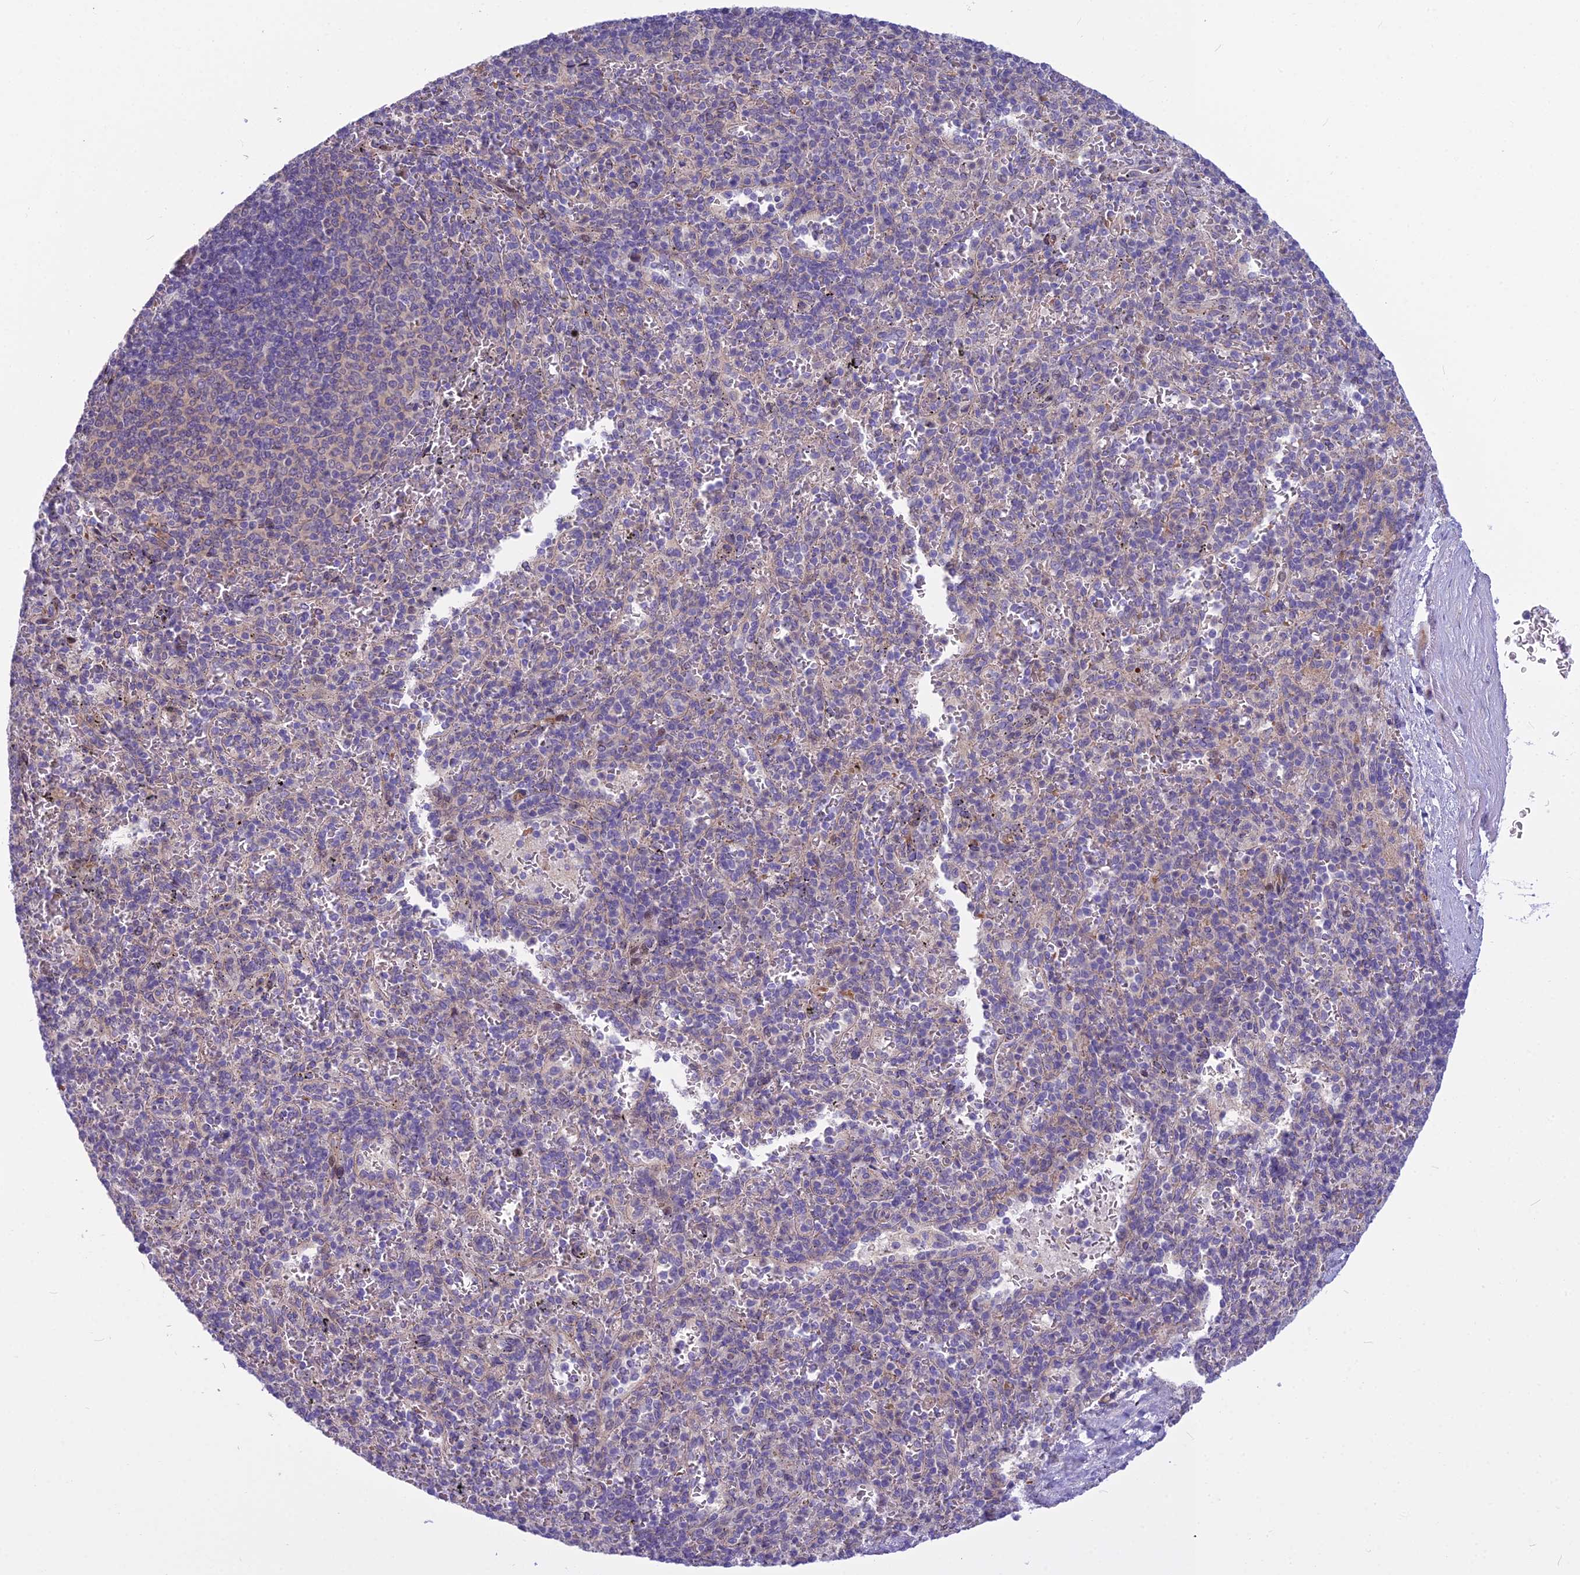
{"staining": {"intensity": "negative", "quantity": "none", "location": "none"}, "tissue": "spleen", "cell_type": "Cells in red pulp", "image_type": "normal", "snomed": [{"axis": "morphology", "description": "Normal tissue, NOS"}, {"axis": "topography", "description": "Spleen"}], "caption": "Immunohistochemical staining of normal spleen reveals no significant staining in cells in red pulp.", "gene": "PCDHB14", "patient": {"sex": "male", "age": 82}}